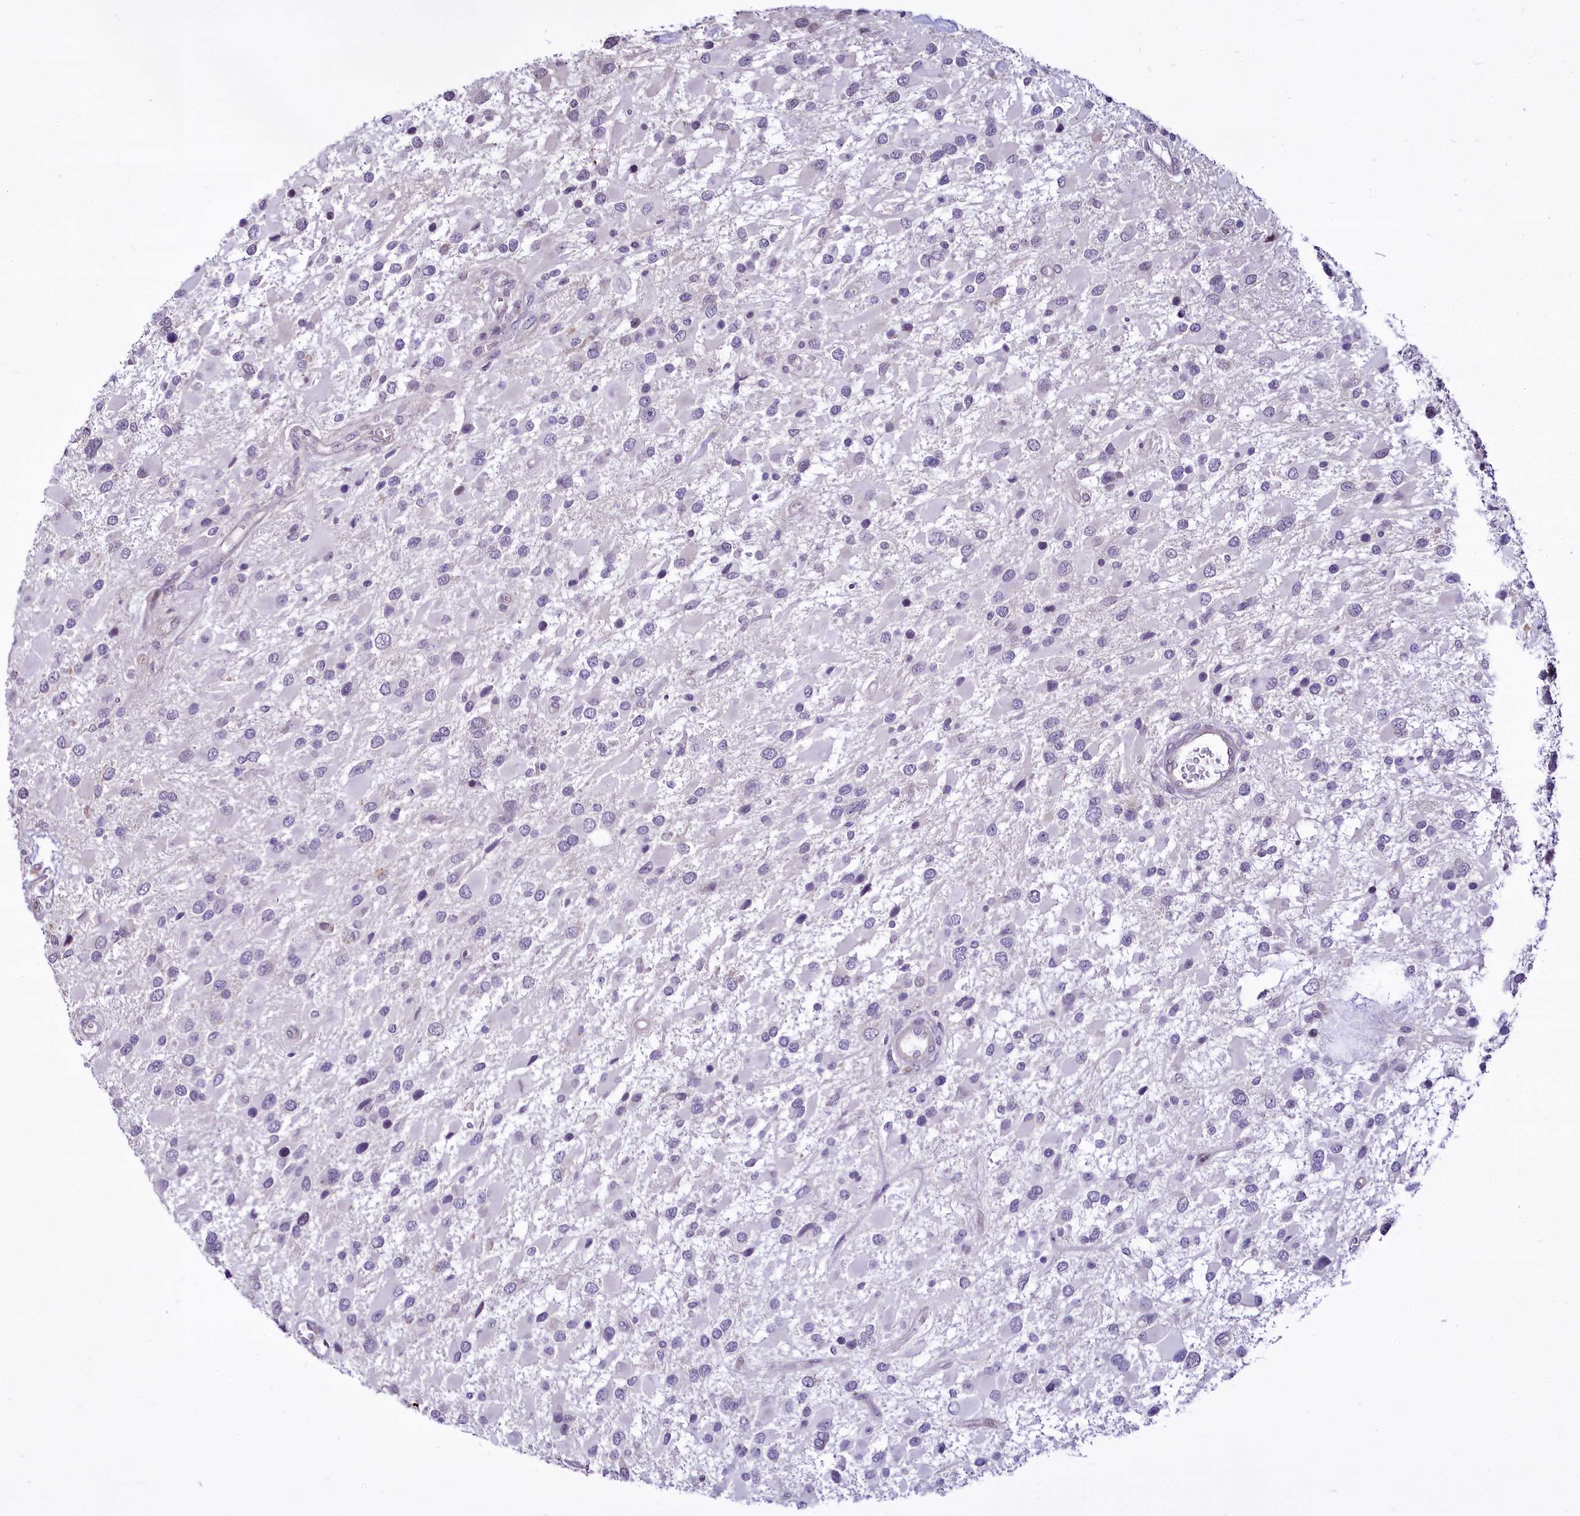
{"staining": {"intensity": "negative", "quantity": "none", "location": "none"}, "tissue": "glioma", "cell_type": "Tumor cells", "image_type": "cancer", "snomed": [{"axis": "morphology", "description": "Glioma, malignant, High grade"}, {"axis": "topography", "description": "Brain"}], "caption": "This is an IHC image of human malignant high-grade glioma. There is no staining in tumor cells.", "gene": "BANK1", "patient": {"sex": "male", "age": 53}}